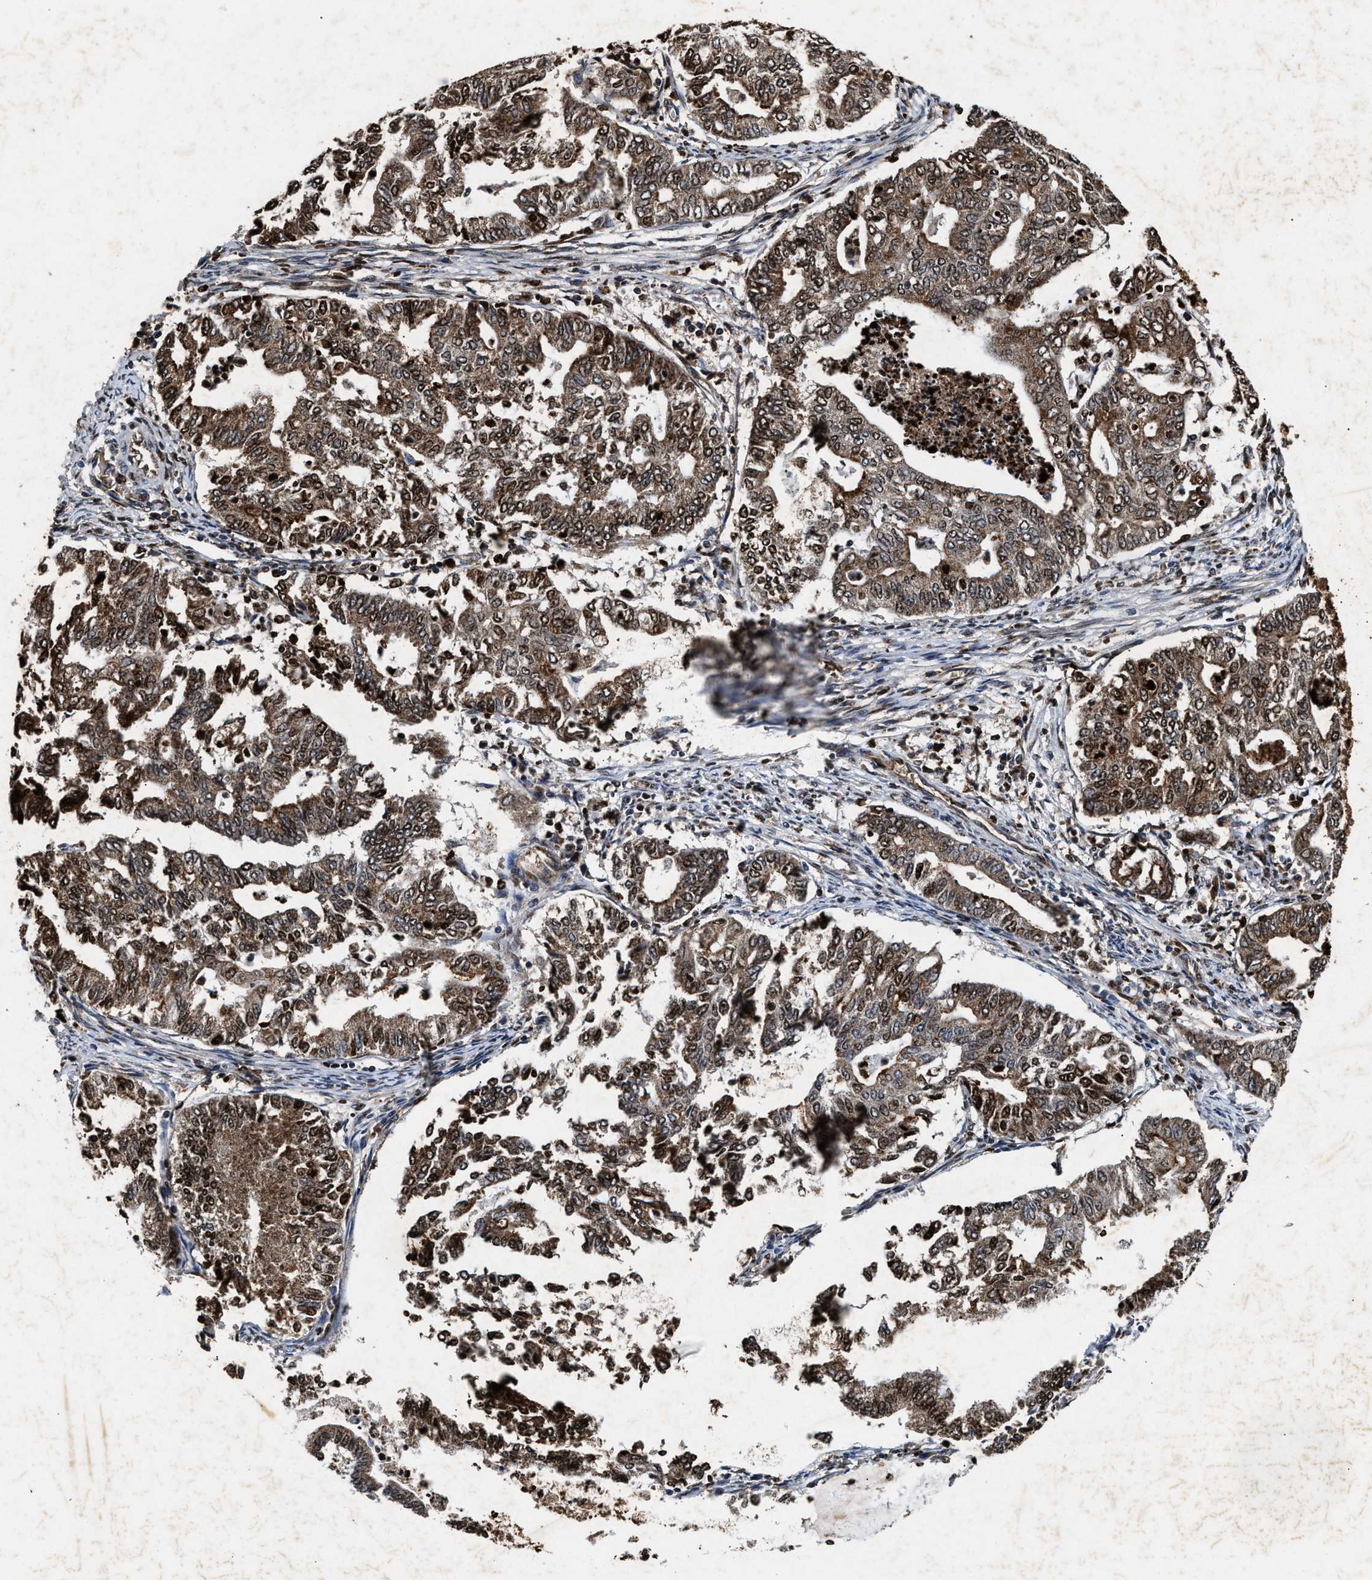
{"staining": {"intensity": "moderate", "quantity": ">75%", "location": "cytoplasmic/membranous,nuclear"}, "tissue": "endometrial cancer", "cell_type": "Tumor cells", "image_type": "cancer", "snomed": [{"axis": "morphology", "description": "Adenocarcinoma, NOS"}, {"axis": "topography", "description": "Endometrium"}], "caption": "IHC (DAB) staining of human endometrial cancer shows moderate cytoplasmic/membranous and nuclear protein positivity in approximately >75% of tumor cells.", "gene": "ACOX1", "patient": {"sex": "female", "age": 79}}